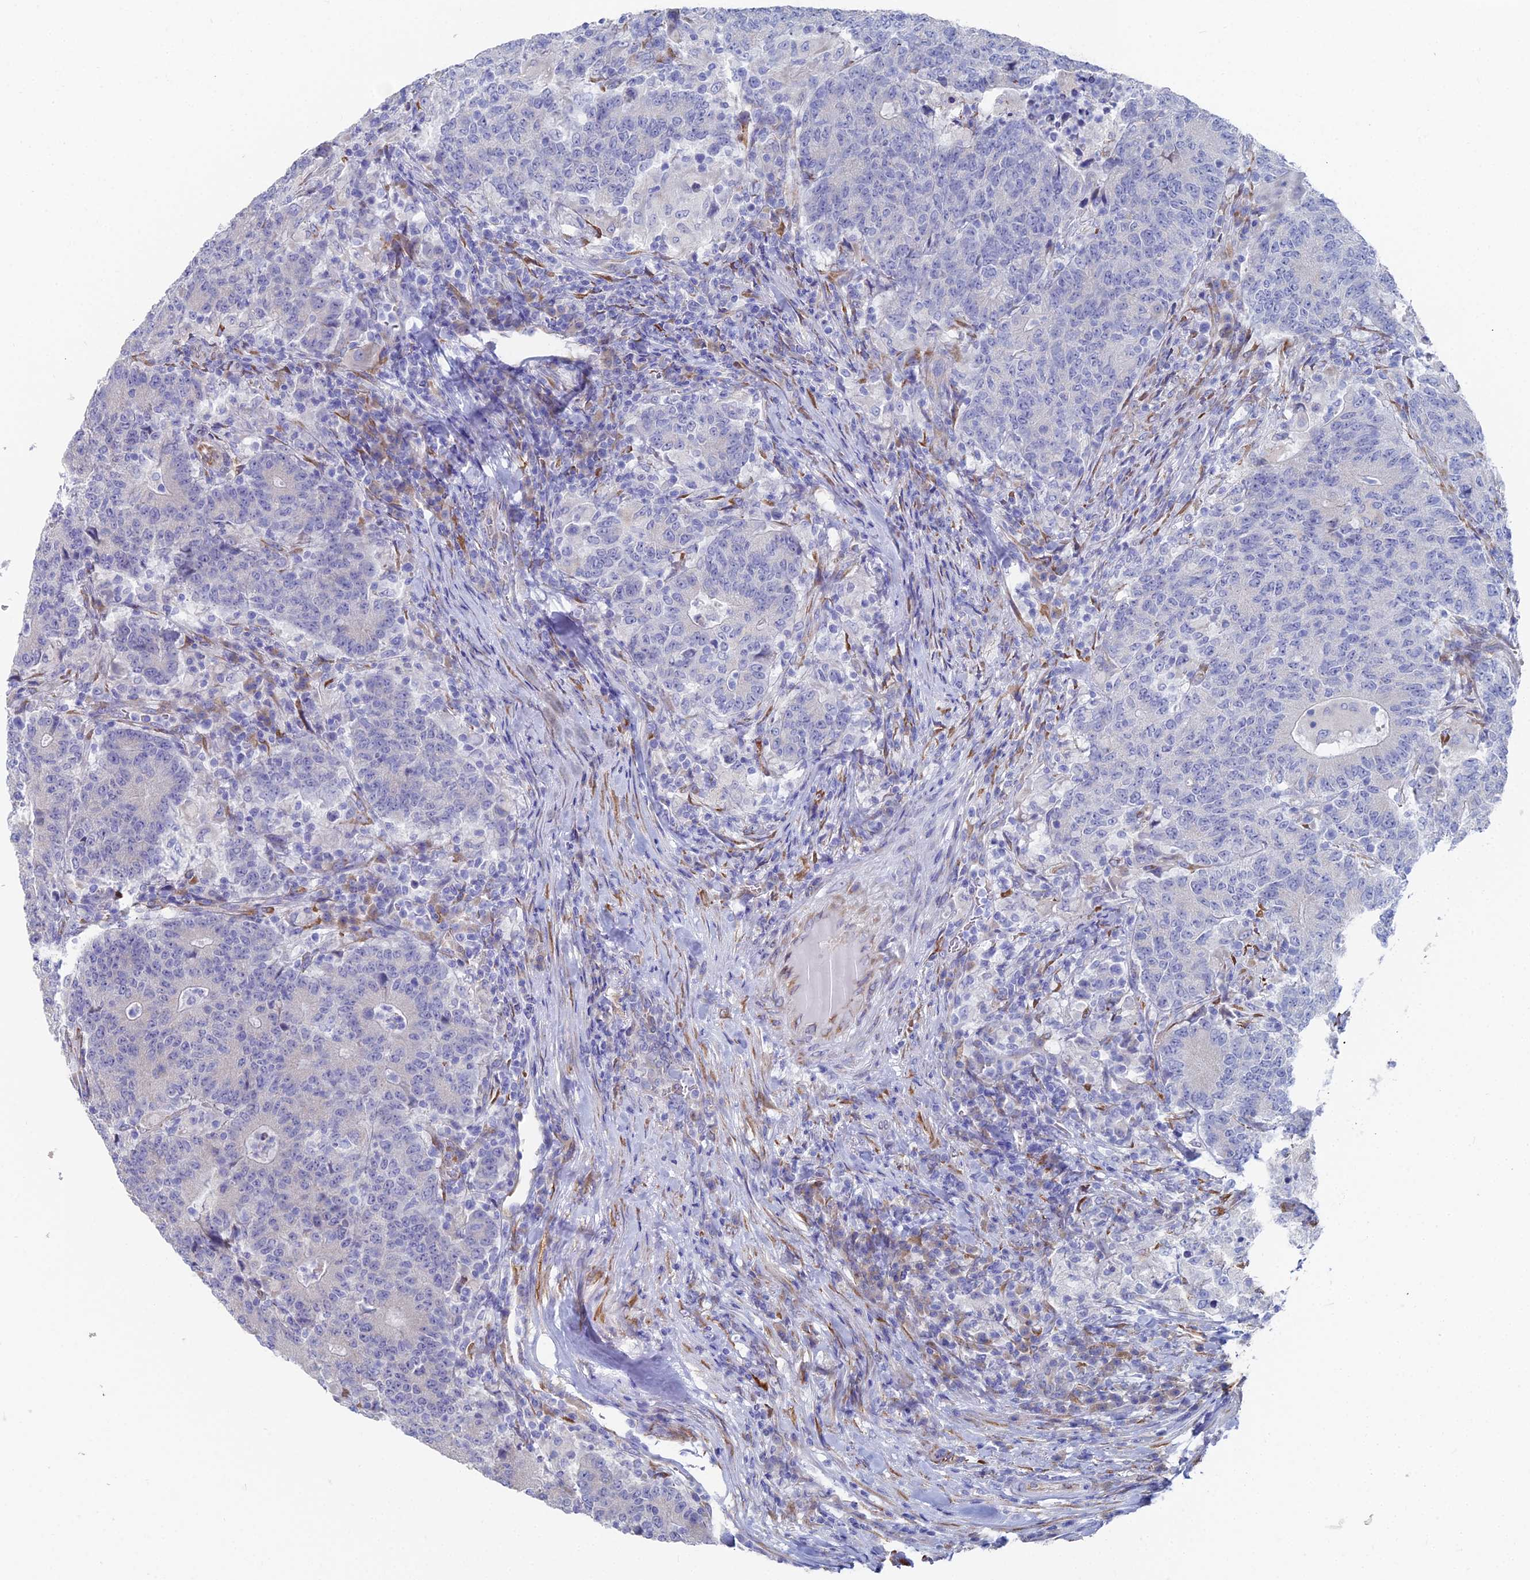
{"staining": {"intensity": "negative", "quantity": "none", "location": "none"}, "tissue": "colorectal cancer", "cell_type": "Tumor cells", "image_type": "cancer", "snomed": [{"axis": "morphology", "description": "Adenocarcinoma, NOS"}, {"axis": "topography", "description": "Colon"}], "caption": "Histopathology image shows no significant protein positivity in tumor cells of adenocarcinoma (colorectal).", "gene": "TNNT3", "patient": {"sex": "female", "age": 75}}